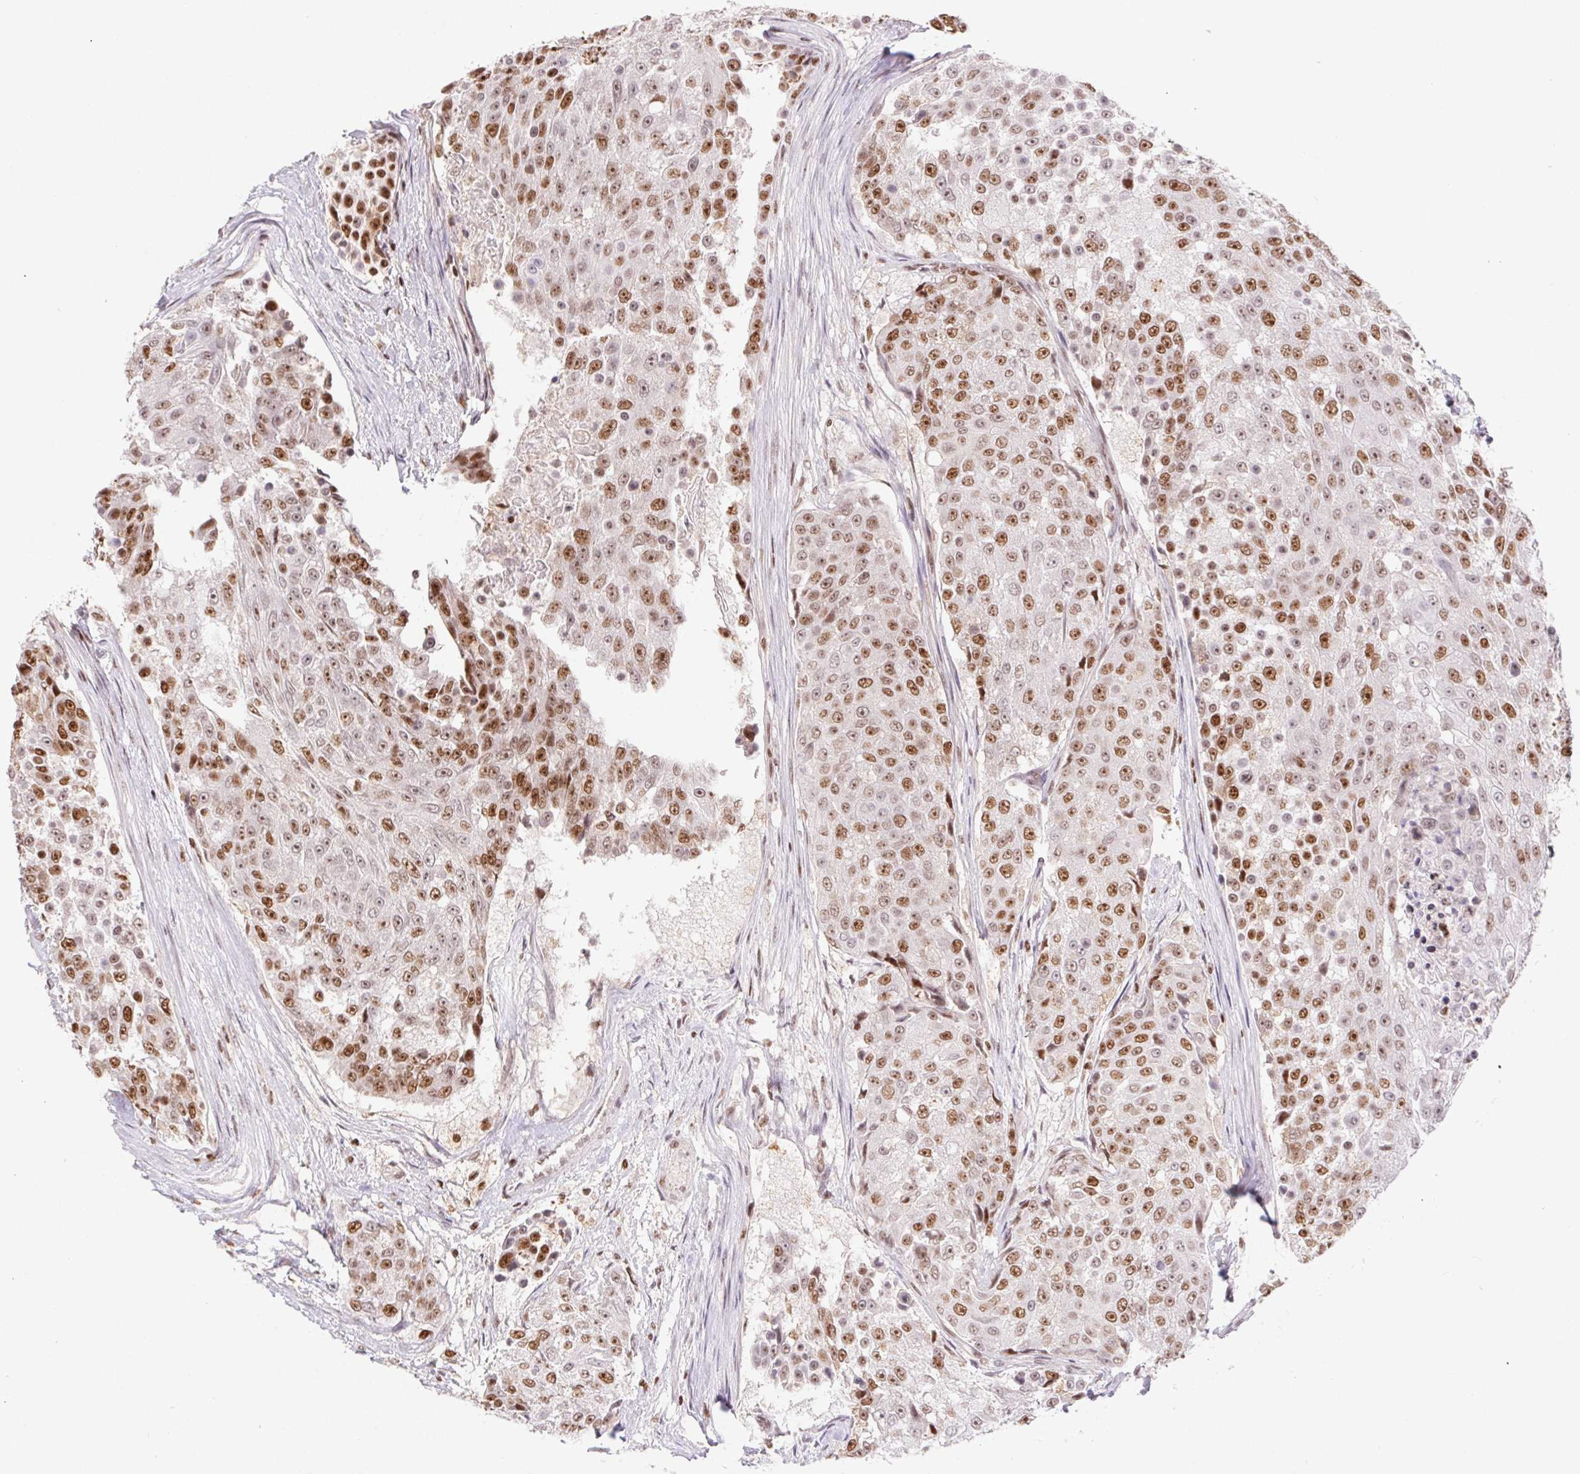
{"staining": {"intensity": "moderate", "quantity": ">75%", "location": "nuclear"}, "tissue": "urothelial cancer", "cell_type": "Tumor cells", "image_type": "cancer", "snomed": [{"axis": "morphology", "description": "Urothelial carcinoma, High grade"}, {"axis": "topography", "description": "Urinary bladder"}], "caption": "A brown stain shows moderate nuclear positivity of a protein in high-grade urothelial carcinoma tumor cells.", "gene": "POLD3", "patient": {"sex": "female", "age": 63}}